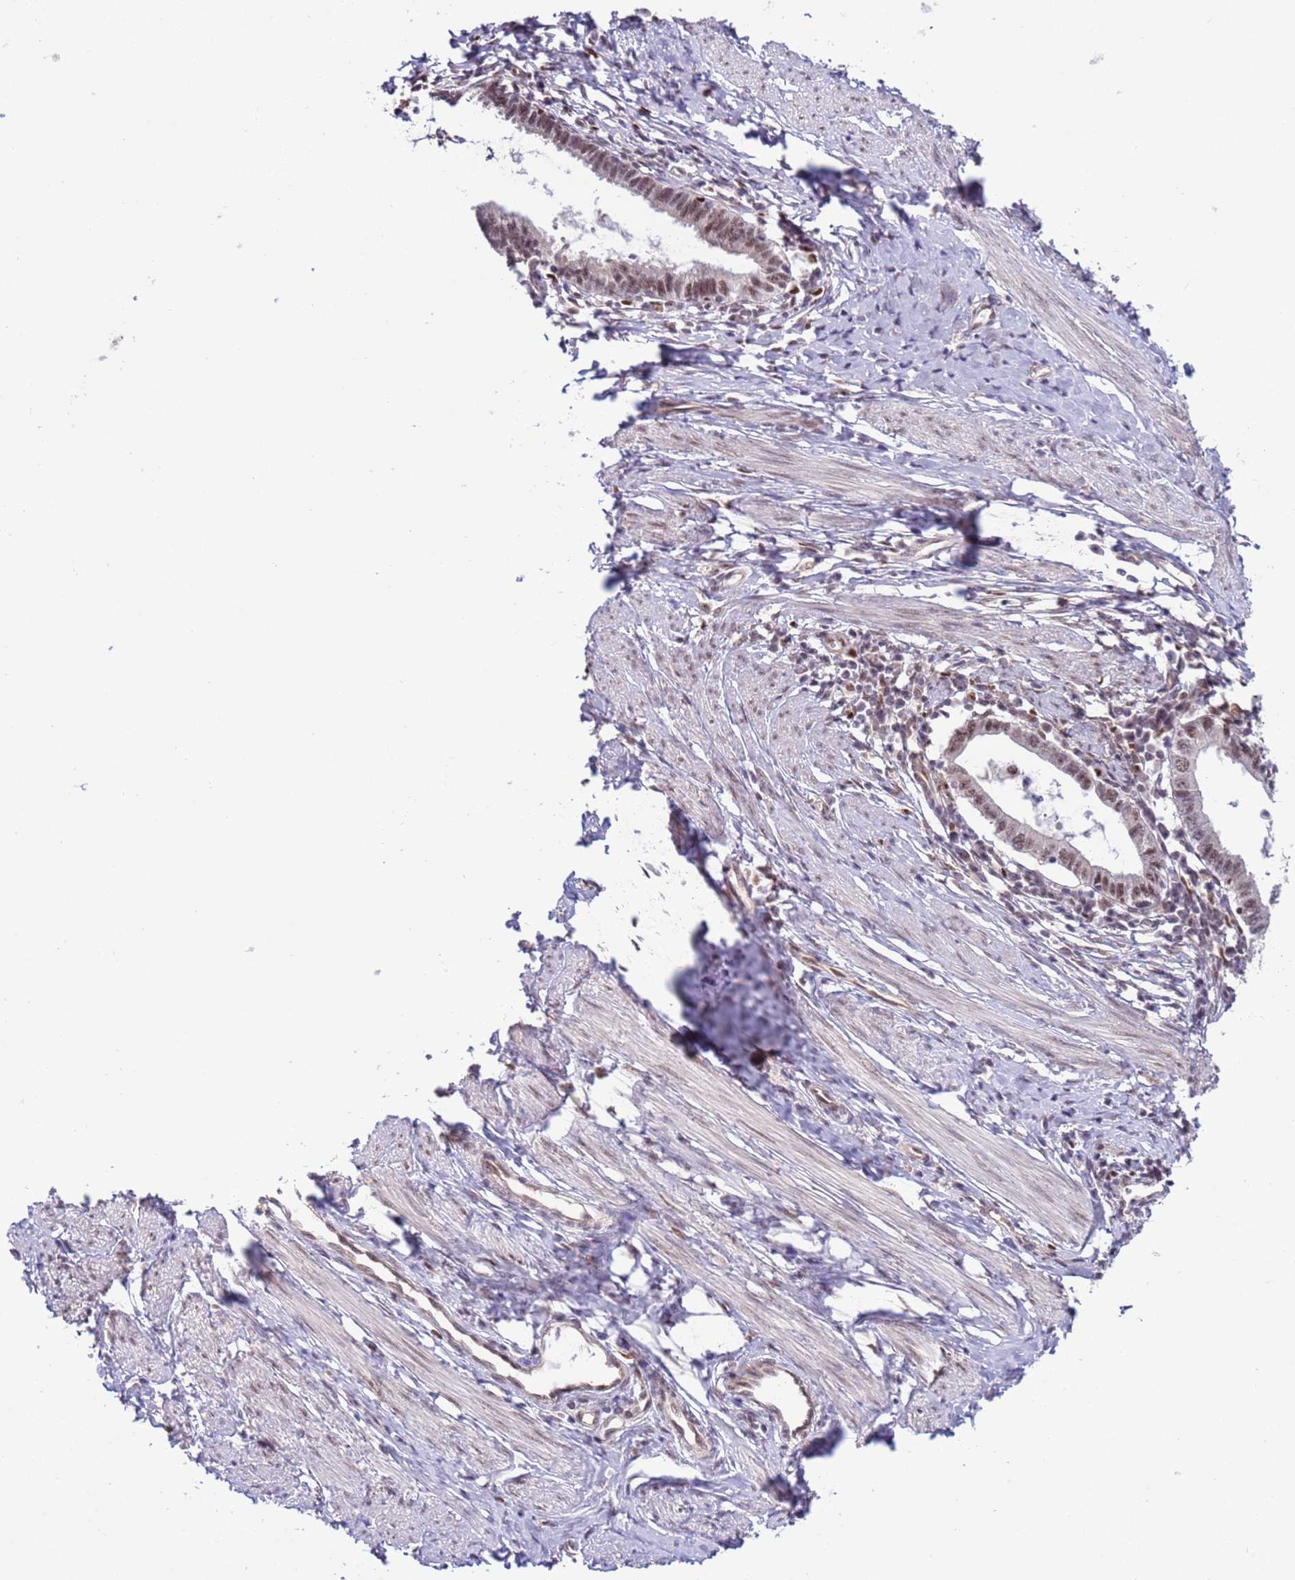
{"staining": {"intensity": "moderate", "quantity": ">75%", "location": "nuclear"}, "tissue": "cervical cancer", "cell_type": "Tumor cells", "image_type": "cancer", "snomed": [{"axis": "morphology", "description": "Adenocarcinoma, NOS"}, {"axis": "topography", "description": "Cervix"}], "caption": "Cervical adenocarcinoma tissue demonstrates moderate nuclear staining in about >75% of tumor cells", "gene": "PRPF6", "patient": {"sex": "female", "age": 36}}